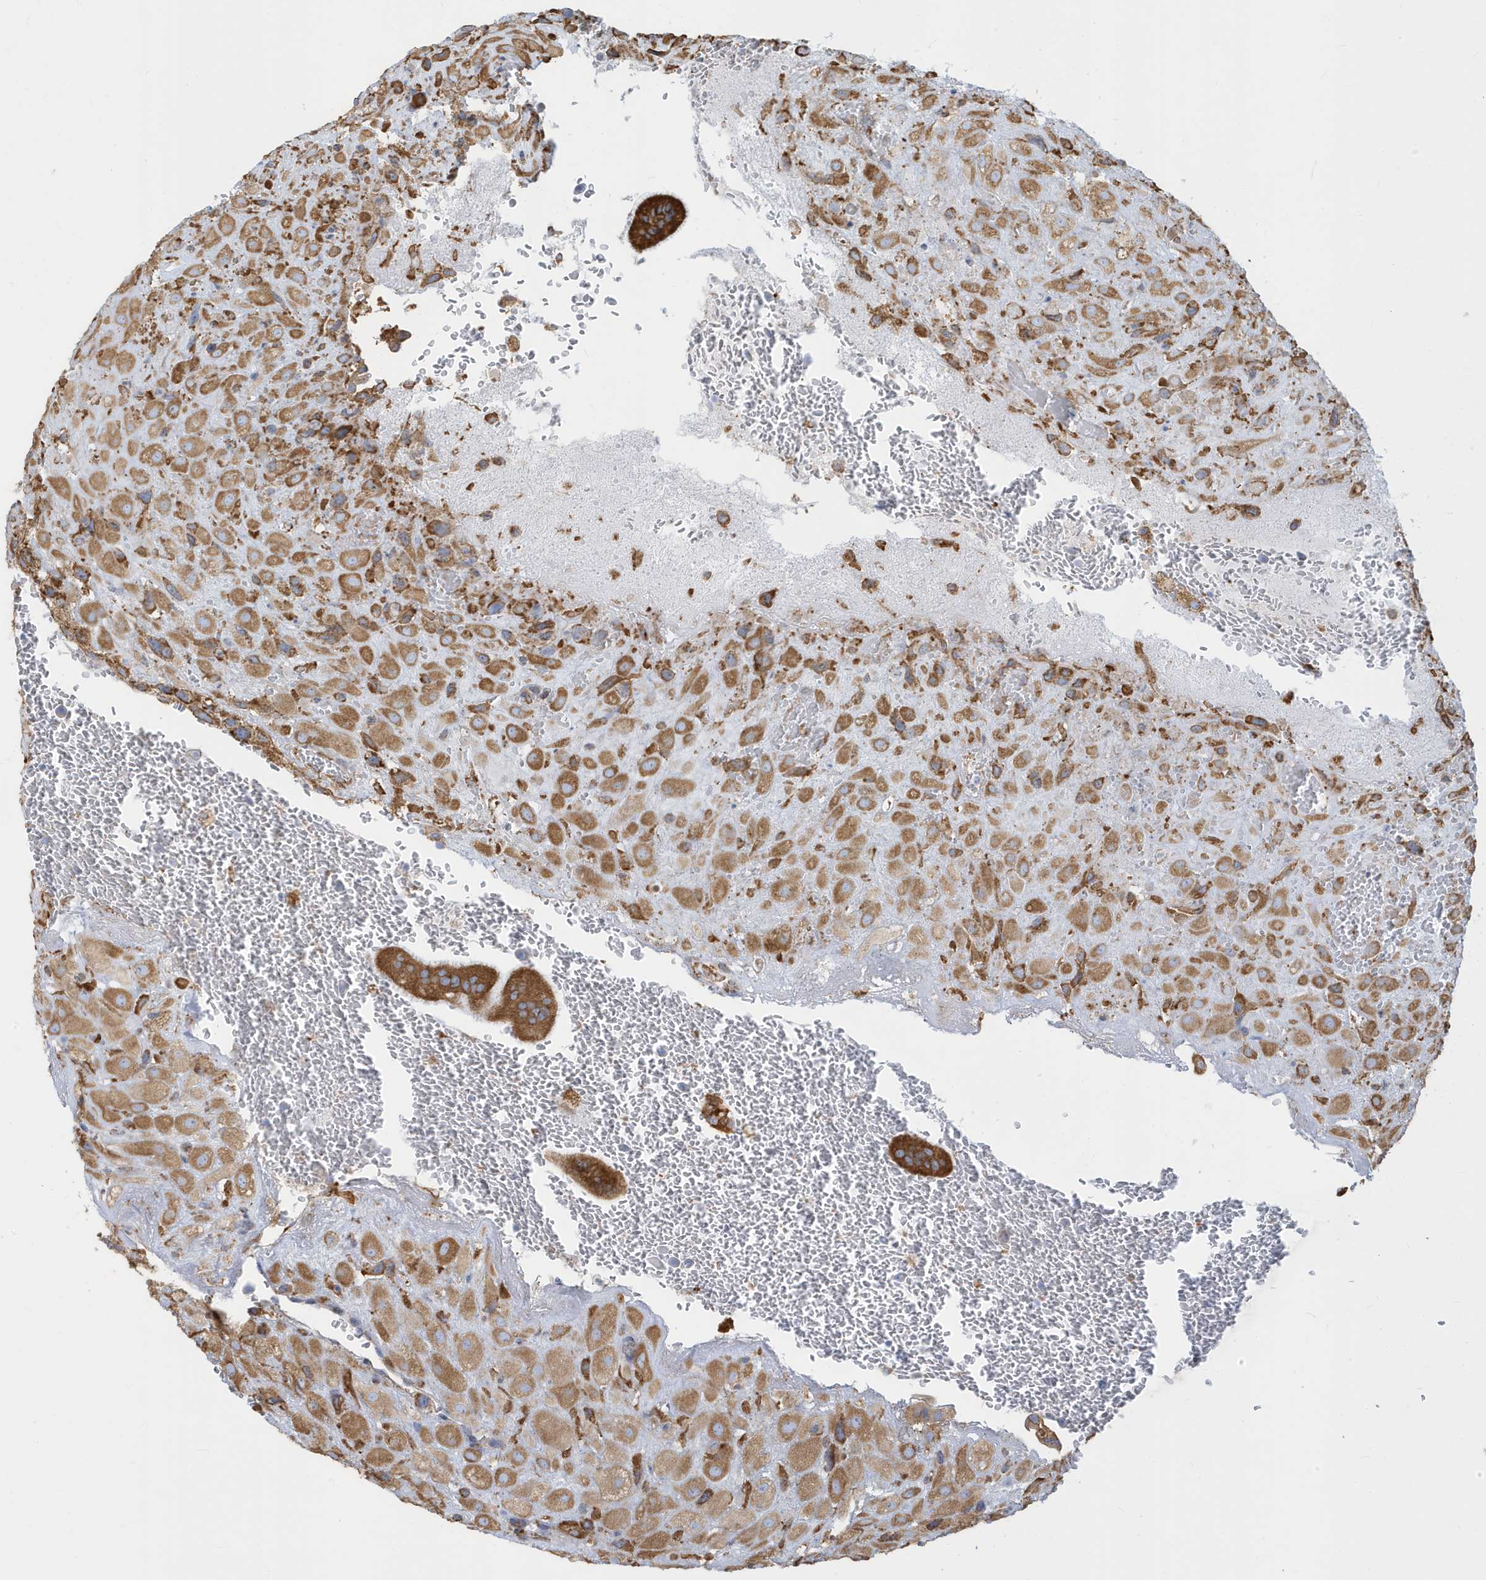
{"staining": {"intensity": "strong", "quantity": "25%-75%", "location": "cytoplasmic/membranous"}, "tissue": "placenta", "cell_type": "Decidual cells", "image_type": "normal", "snomed": [{"axis": "morphology", "description": "Normal tissue, NOS"}, {"axis": "topography", "description": "Placenta"}], "caption": "The histopathology image reveals a brown stain indicating the presence of a protein in the cytoplasmic/membranous of decidual cells in placenta. The protein is stained brown, and the nuclei are stained in blue (DAB IHC with brightfield microscopy, high magnification).", "gene": "PDIA6", "patient": {"sex": "female", "age": 35}}